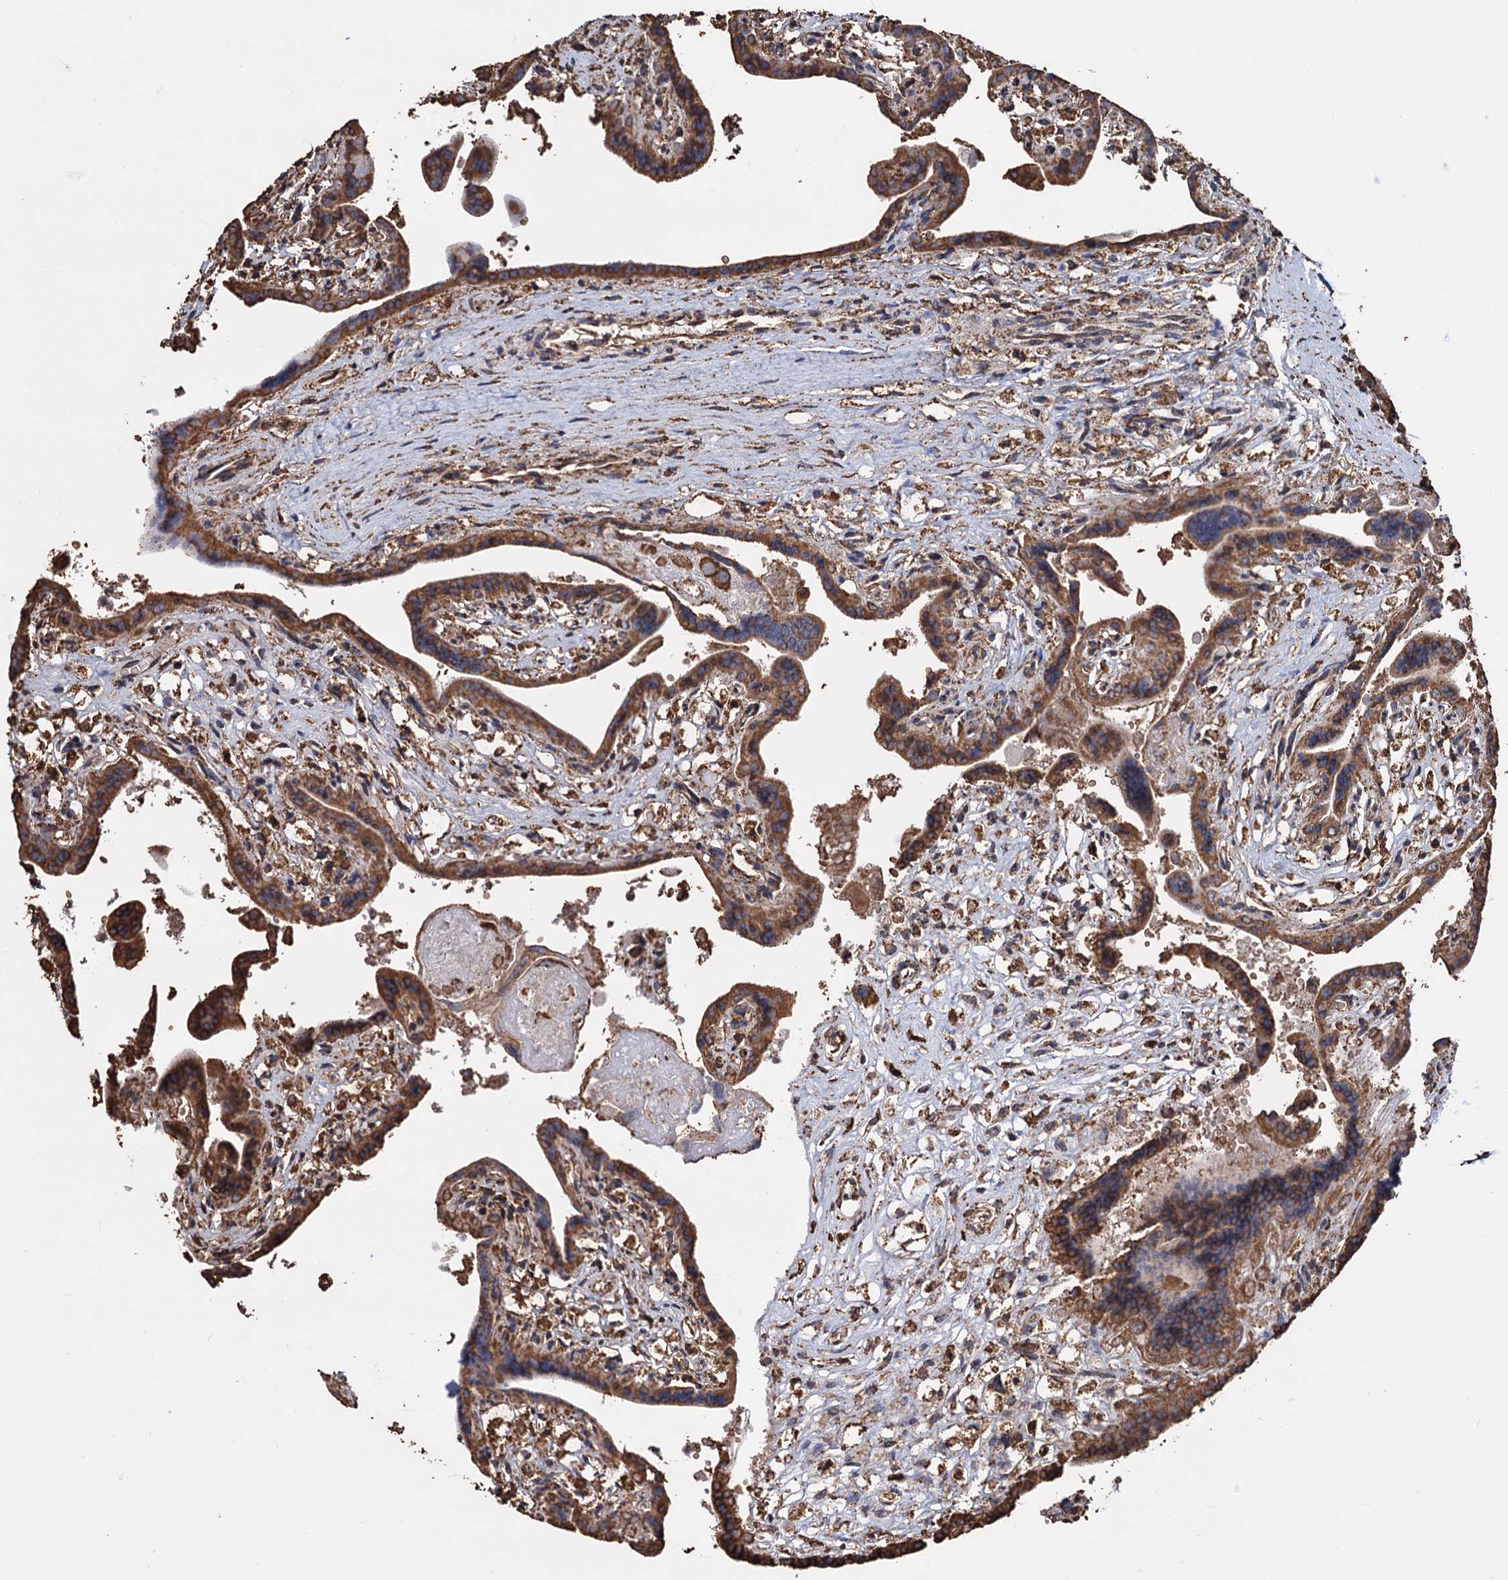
{"staining": {"intensity": "moderate", "quantity": ">75%", "location": "cytoplasmic/membranous"}, "tissue": "placenta", "cell_type": "Trophoblastic cells", "image_type": "normal", "snomed": [{"axis": "morphology", "description": "Normal tissue, NOS"}, {"axis": "topography", "description": "Placenta"}], "caption": "This histopathology image shows immunohistochemistry (IHC) staining of benign human placenta, with medium moderate cytoplasmic/membranous expression in approximately >75% of trophoblastic cells.", "gene": "TBC1D12", "patient": {"sex": "female", "age": 37}}